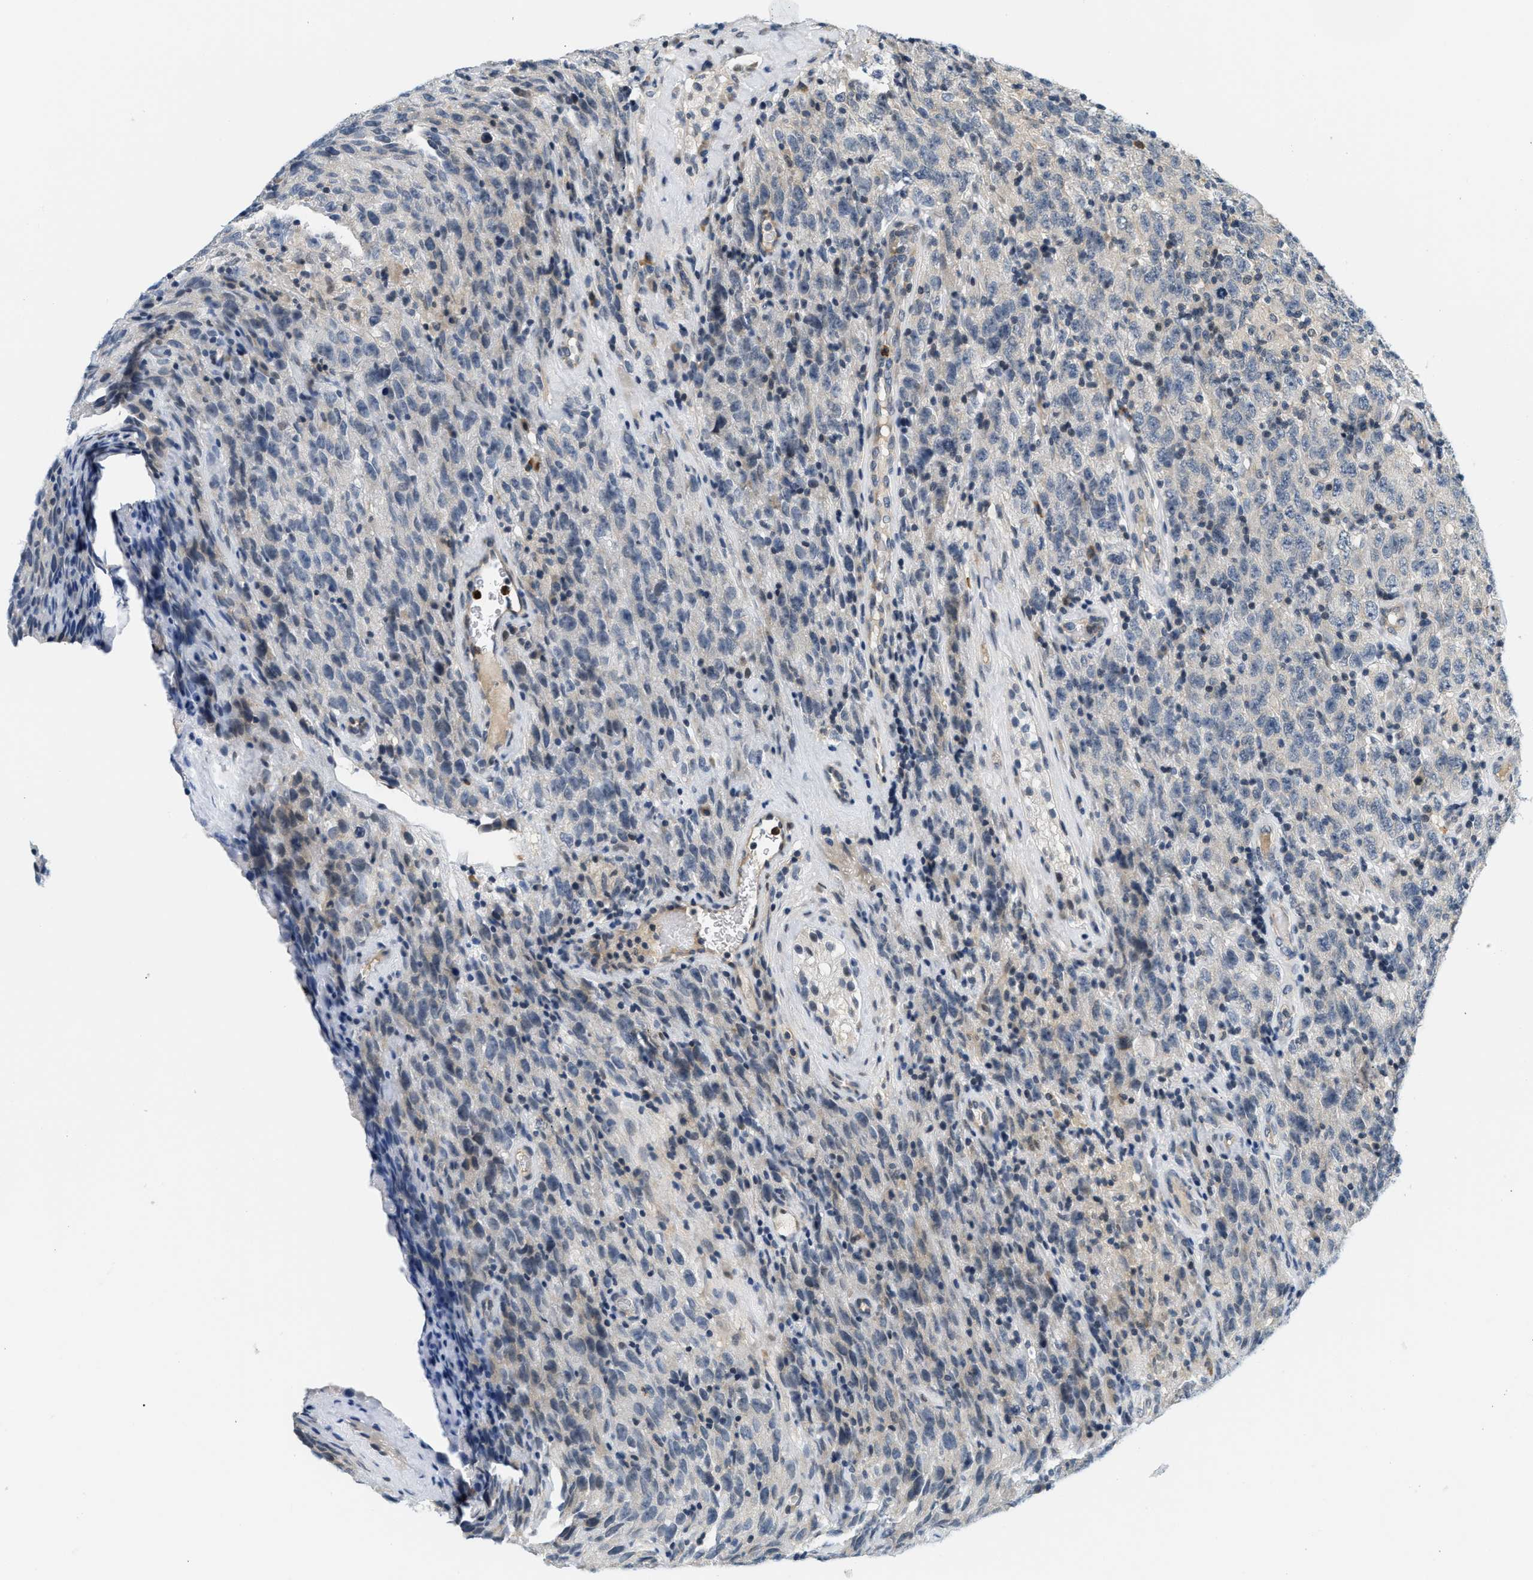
{"staining": {"intensity": "negative", "quantity": "none", "location": "none"}, "tissue": "testis cancer", "cell_type": "Tumor cells", "image_type": "cancer", "snomed": [{"axis": "morphology", "description": "Seminoma, NOS"}, {"axis": "topography", "description": "Testis"}], "caption": "Immunohistochemistry (IHC) image of neoplastic tissue: human testis cancer (seminoma) stained with DAB displays no significant protein staining in tumor cells.", "gene": "KMT2A", "patient": {"sex": "male", "age": 52}}